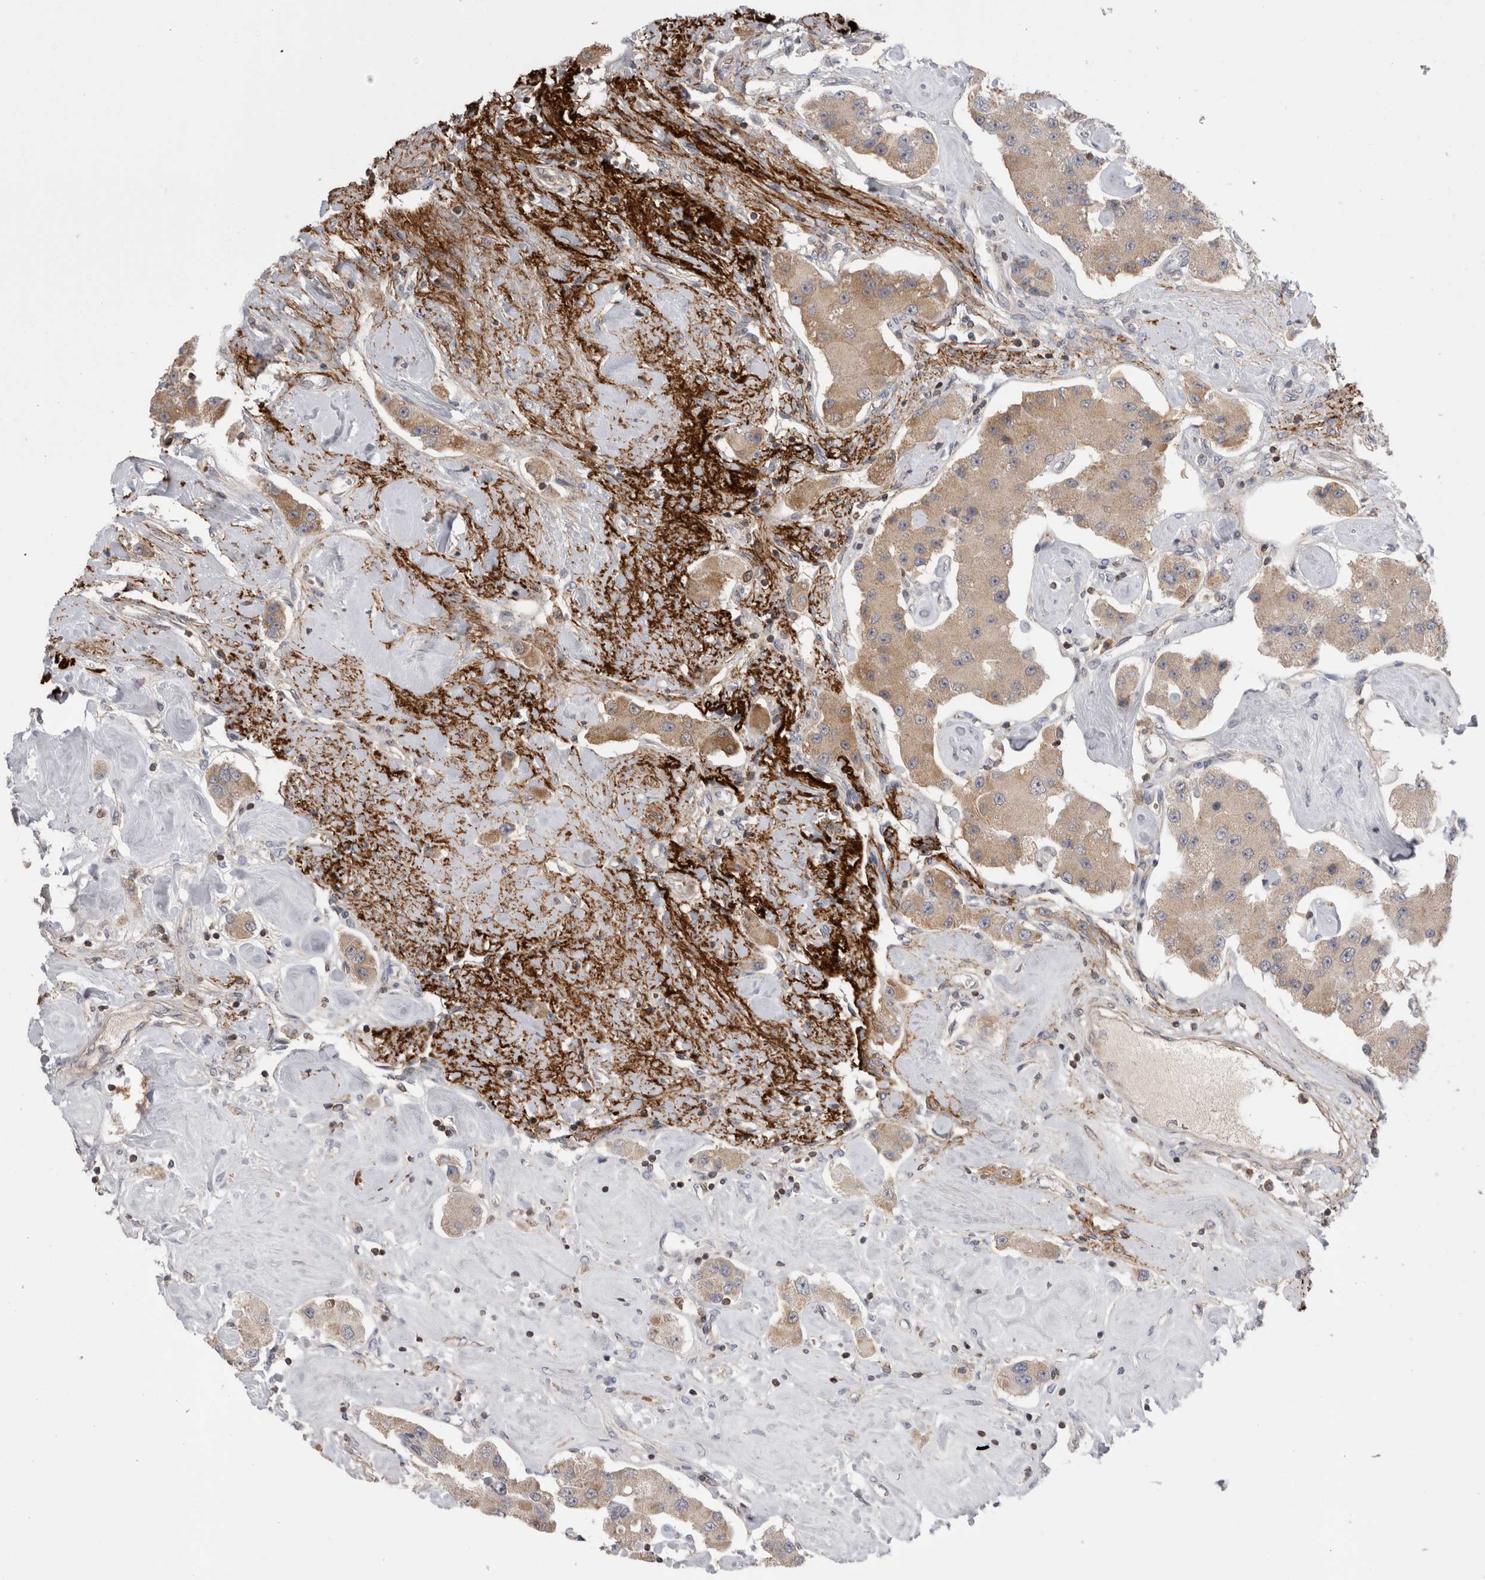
{"staining": {"intensity": "weak", "quantity": ">75%", "location": "cytoplasmic/membranous"}, "tissue": "carcinoid", "cell_type": "Tumor cells", "image_type": "cancer", "snomed": [{"axis": "morphology", "description": "Carcinoid, malignant, NOS"}, {"axis": "topography", "description": "Pancreas"}], "caption": "Tumor cells exhibit low levels of weak cytoplasmic/membranous positivity in approximately >75% of cells in human carcinoid (malignant).", "gene": "DARS2", "patient": {"sex": "male", "age": 41}}